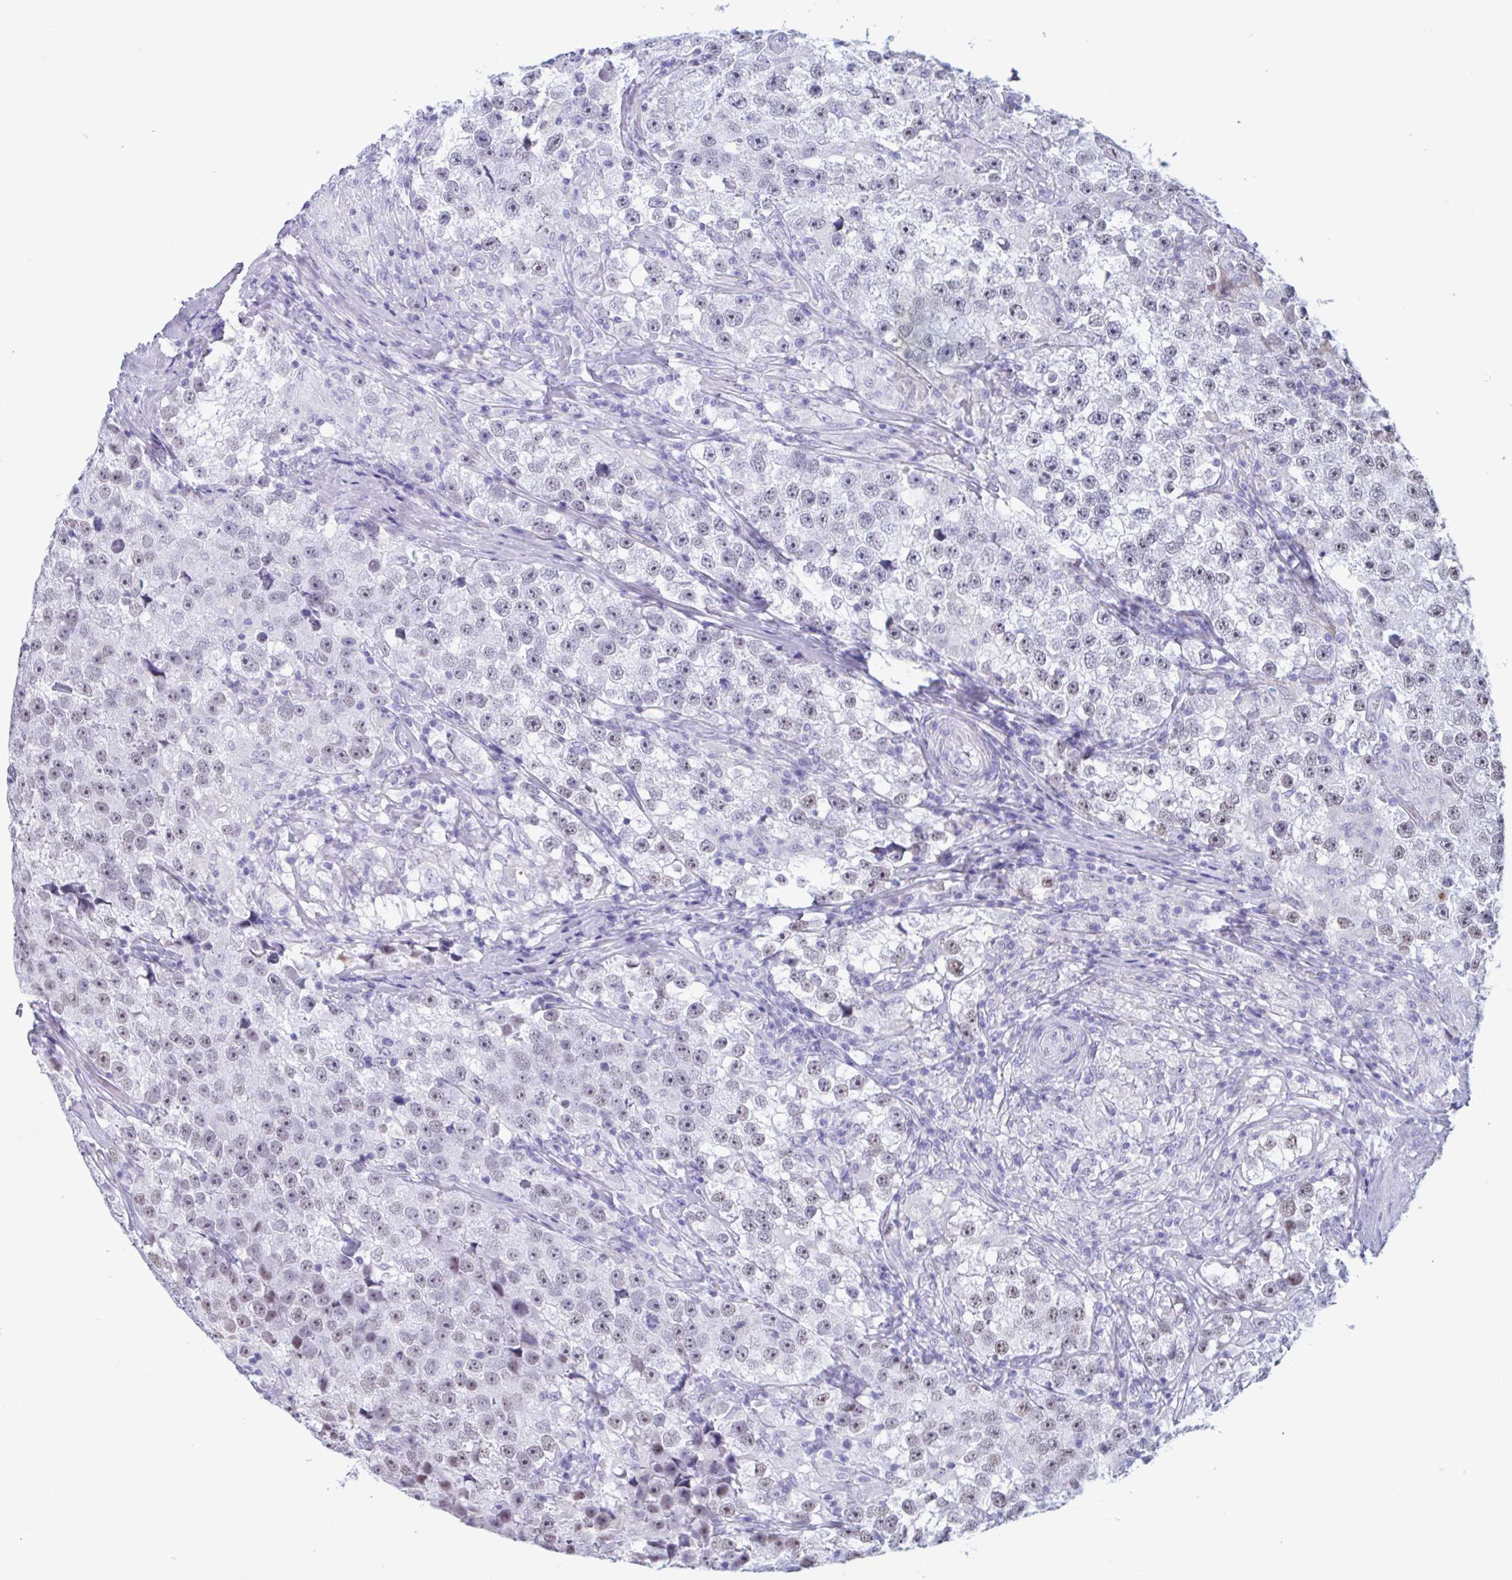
{"staining": {"intensity": "weak", "quantity": "25%-75%", "location": "nuclear"}, "tissue": "testis cancer", "cell_type": "Tumor cells", "image_type": "cancer", "snomed": [{"axis": "morphology", "description": "Seminoma, NOS"}, {"axis": "topography", "description": "Testis"}], "caption": "Protein analysis of testis cancer tissue shows weak nuclear expression in about 25%-75% of tumor cells. The staining is performed using DAB (3,3'-diaminobenzidine) brown chromogen to label protein expression. The nuclei are counter-stained blue using hematoxylin.", "gene": "MSMB", "patient": {"sex": "male", "age": 46}}